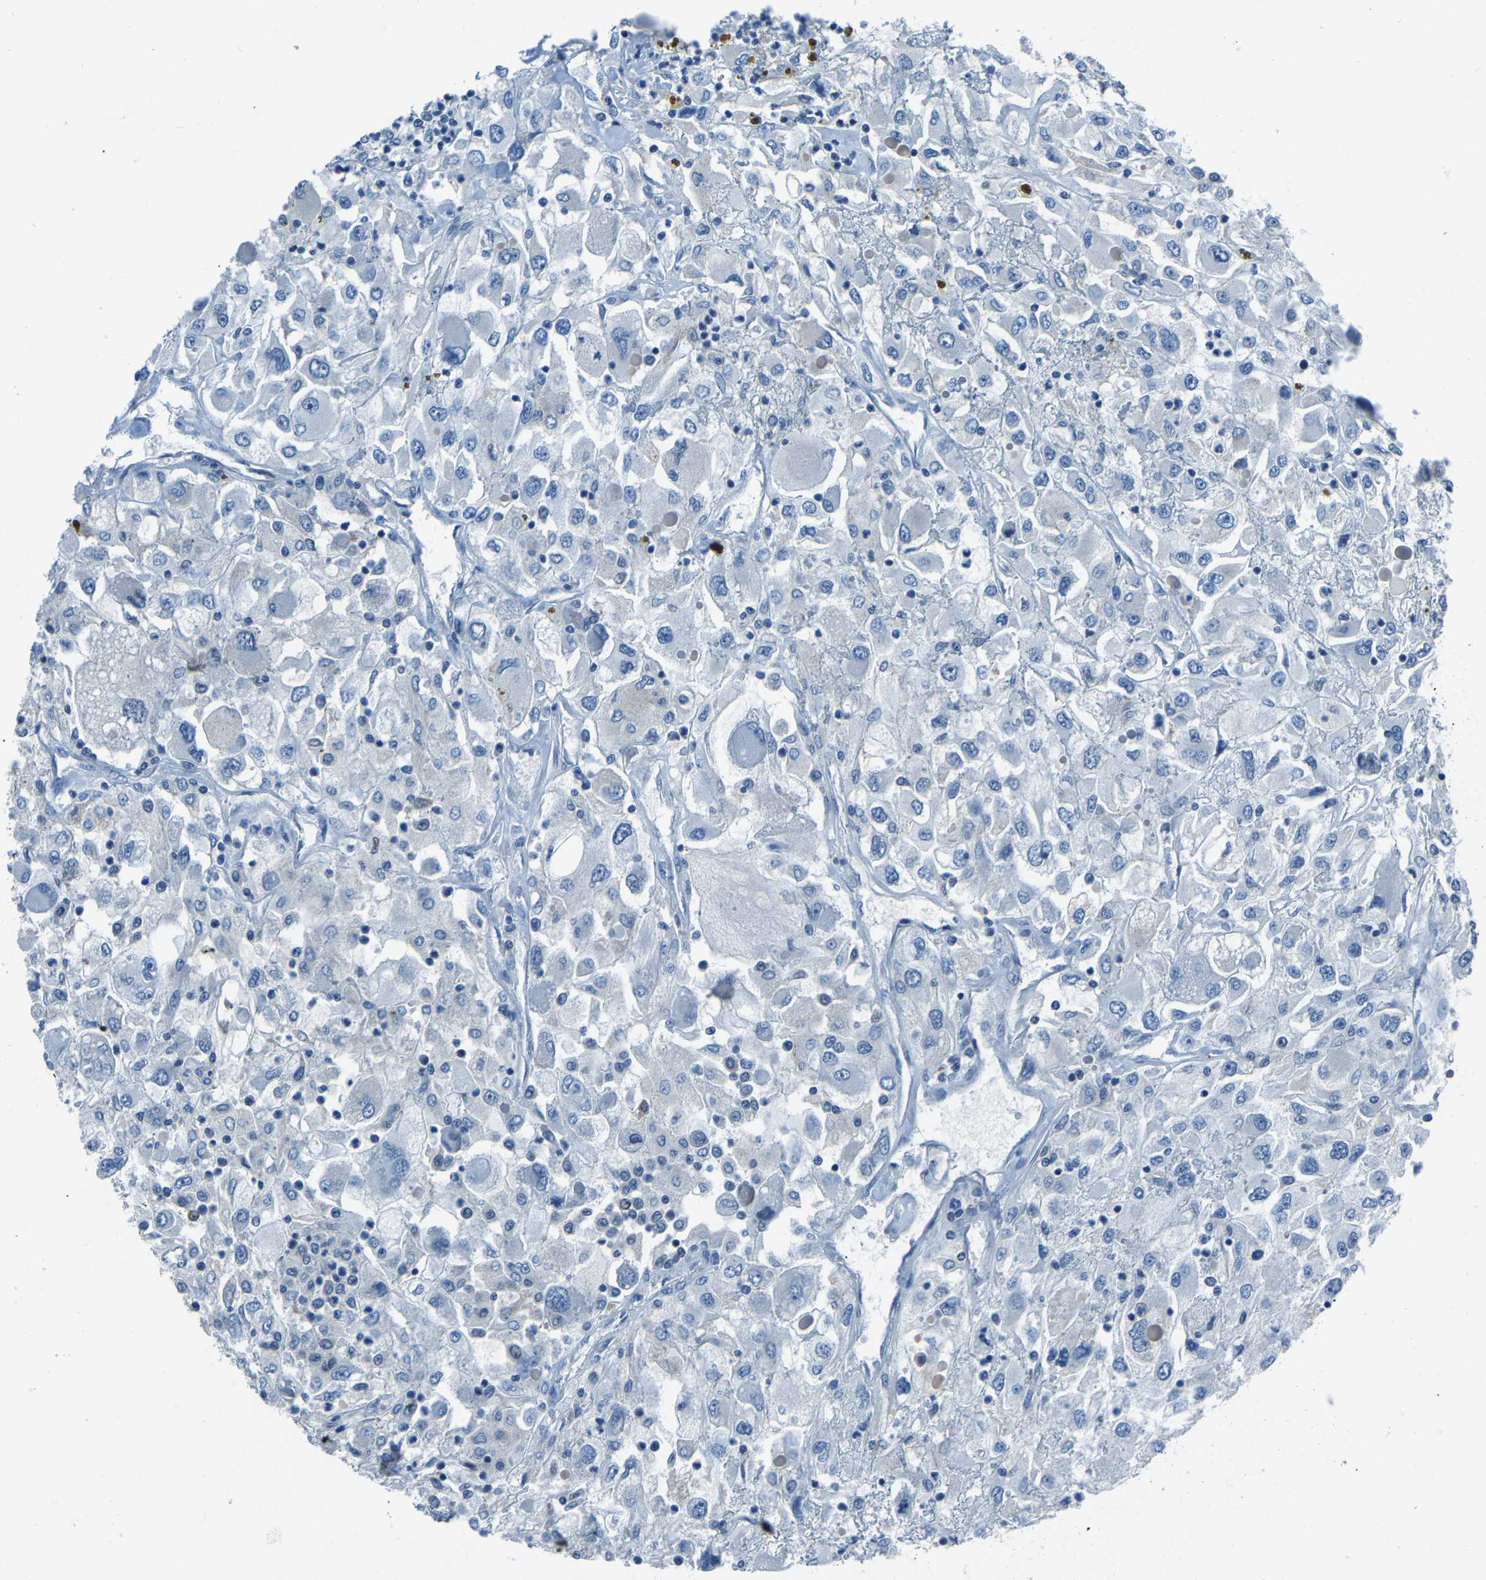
{"staining": {"intensity": "negative", "quantity": "none", "location": "none"}, "tissue": "renal cancer", "cell_type": "Tumor cells", "image_type": "cancer", "snomed": [{"axis": "morphology", "description": "Adenocarcinoma, NOS"}, {"axis": "topography", "description": "Kidney"}], "caption": "The micrograph displays no staining of tumor cells in adenocarcinoma (renal).", "gene": "XIRP1", "patient": {"sex": "female", "age": 52}}